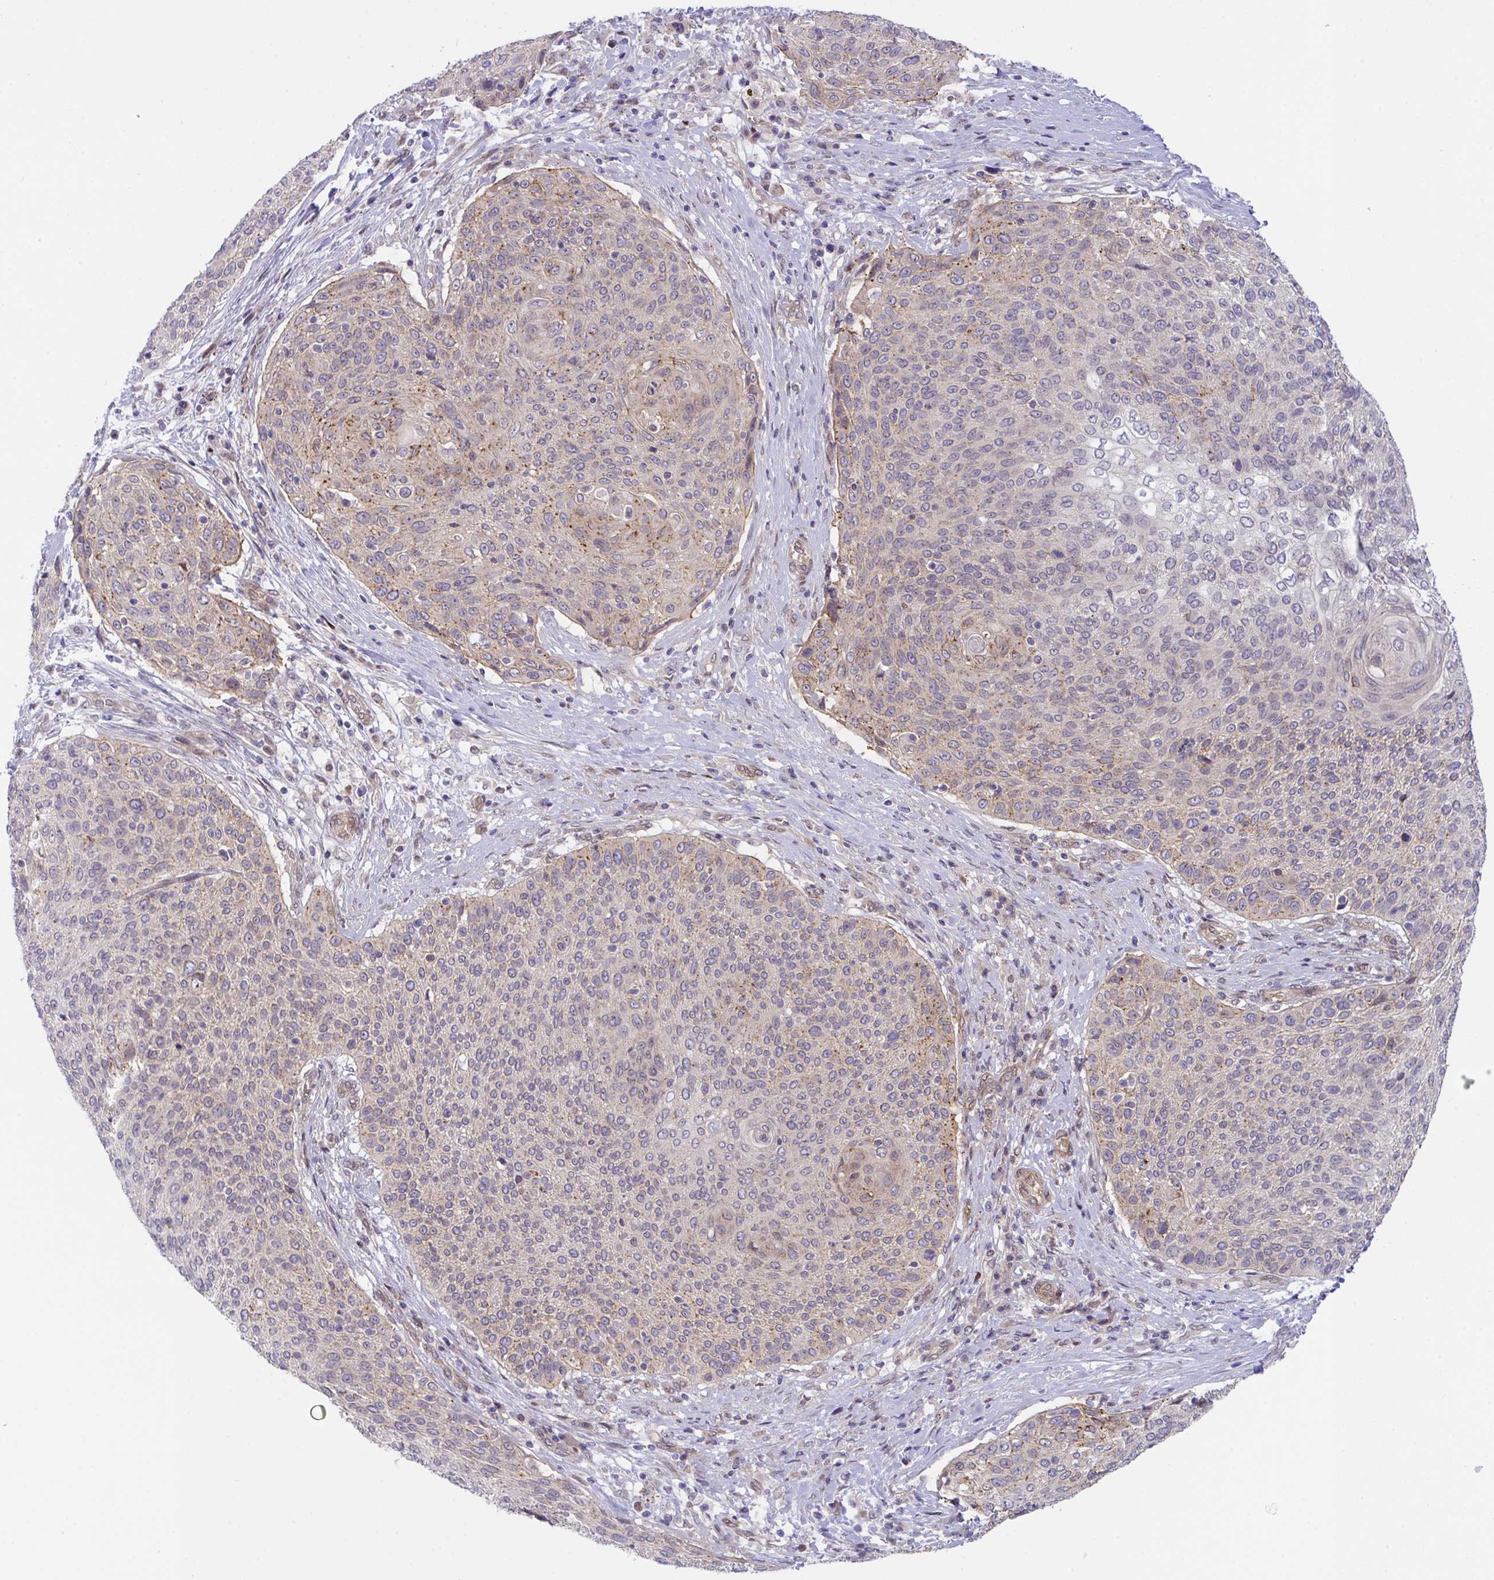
{"staining": {"intensity": "moderate", "quantity": "25%-75%", "location": "cytoplasmic/membranous"}, "tissue": "cervical cancer", "cell_type": "Tumor cells", "image_type": "cancer", "snomed": [{"axis": "morphology", "description": "Squamous cell carcinoma, NOS"}, {"axis": "topography", "description": "Cervix"}], "caption": "A high-resolution image shows immunohistochemistry staining of squamous cell carcinoma (cervical), which exhibits moderate cytoplasmic/membranous positivity in about 25%-75% of tumor cells.", "gene": "ZBED3", "patient": {"sex": "female", "age": 31}}